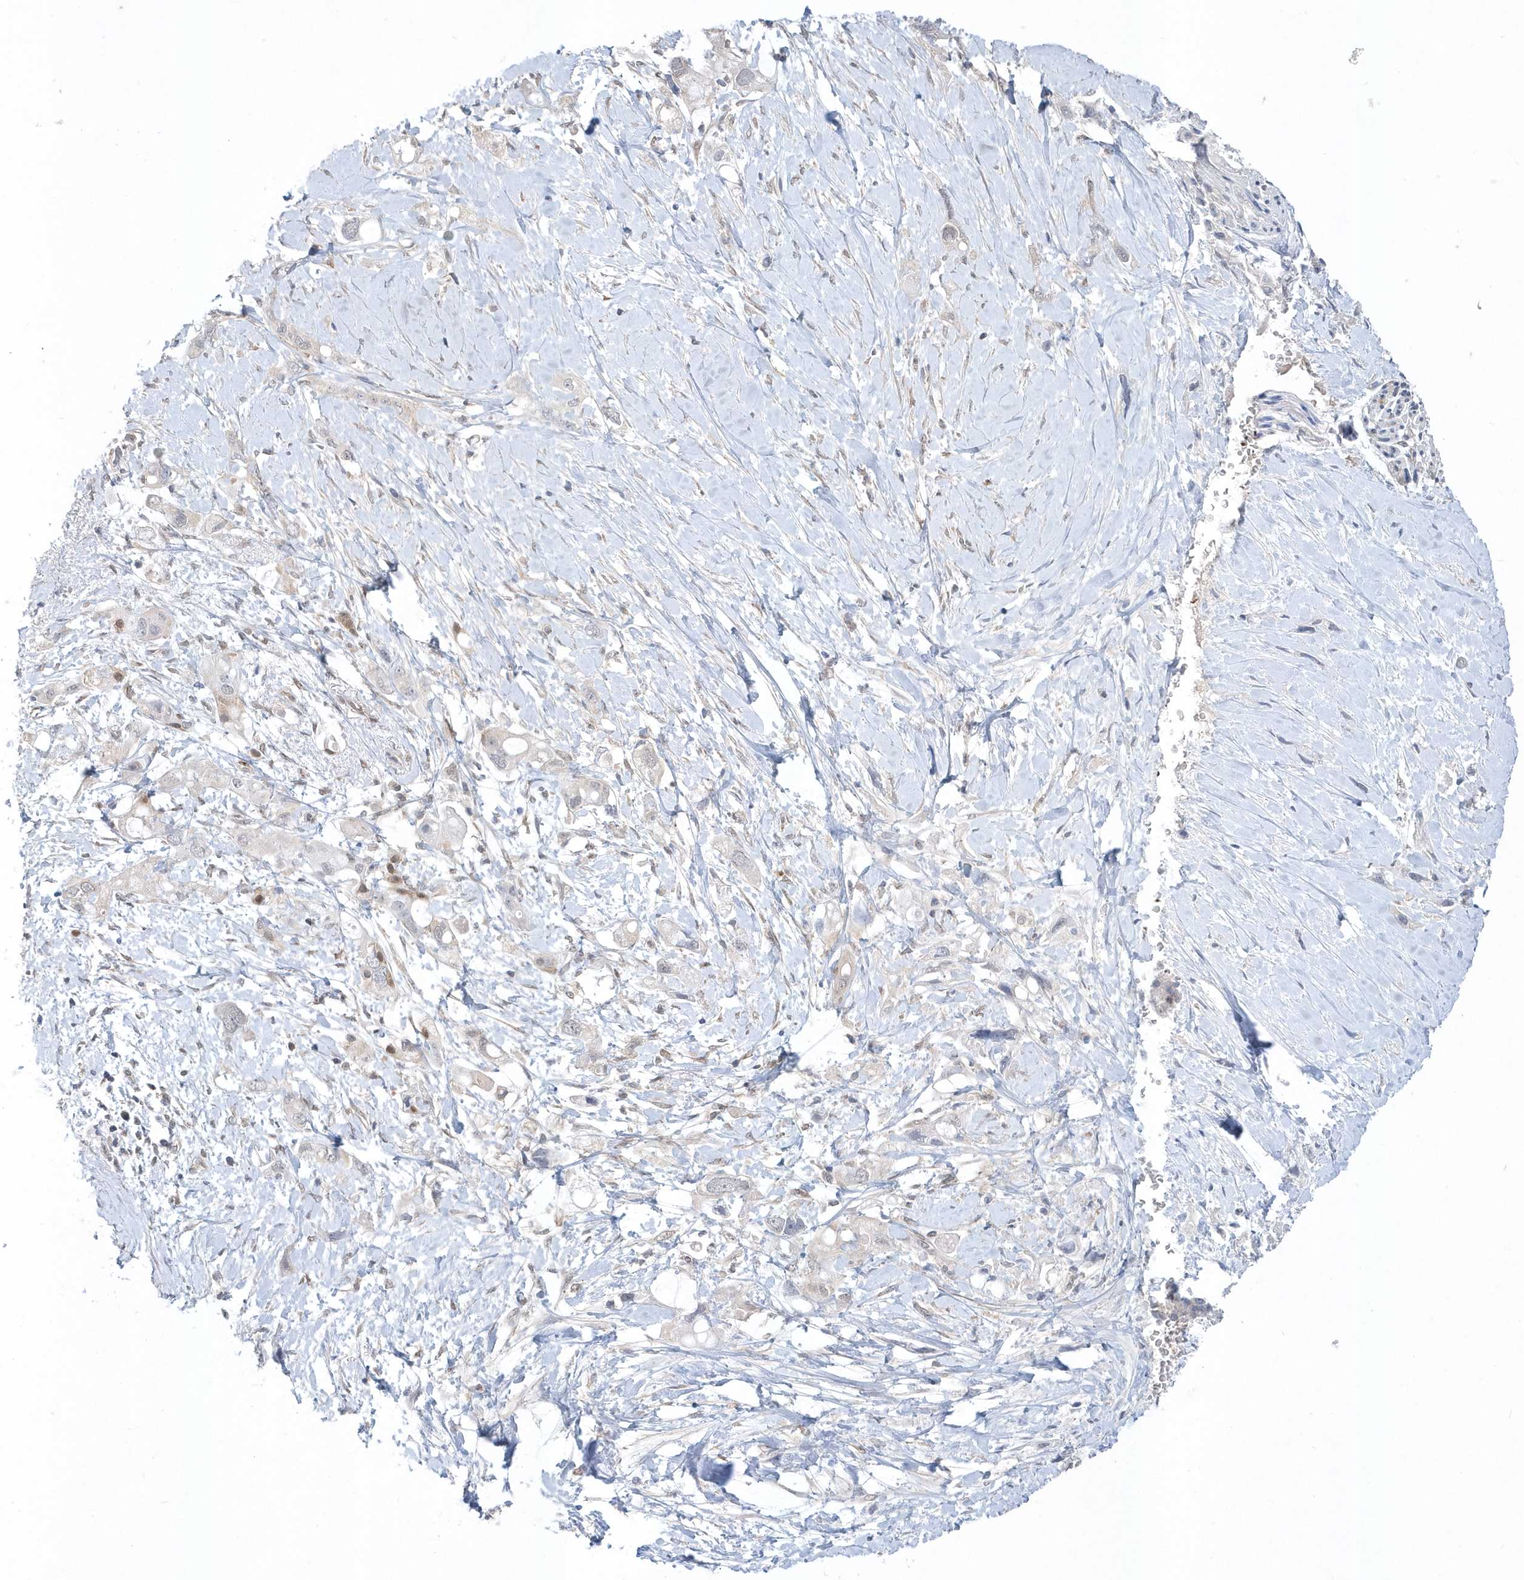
{"staining": {"intensity": "negative", "quantity": "none", "location": "none"}, "tissue": "pancreatic cancer", "cell_type": "Tumor cells", "image_type": "cancer", "snomed": [{"axis": "morphology", "description": "Adenocarcinoma, NOS"}, {"axis": "topography", "description": "Pancreas"}], "caption": "This histopathology image is of pancreatic adenocarcinoma stained with immunohistochemistry to label a protein in brown with the nuclei are counter-stained blue. There is no positivity in tumor cells.", "gene": "AKR7A2", "patient": {"sex": "female", "age": 56}}